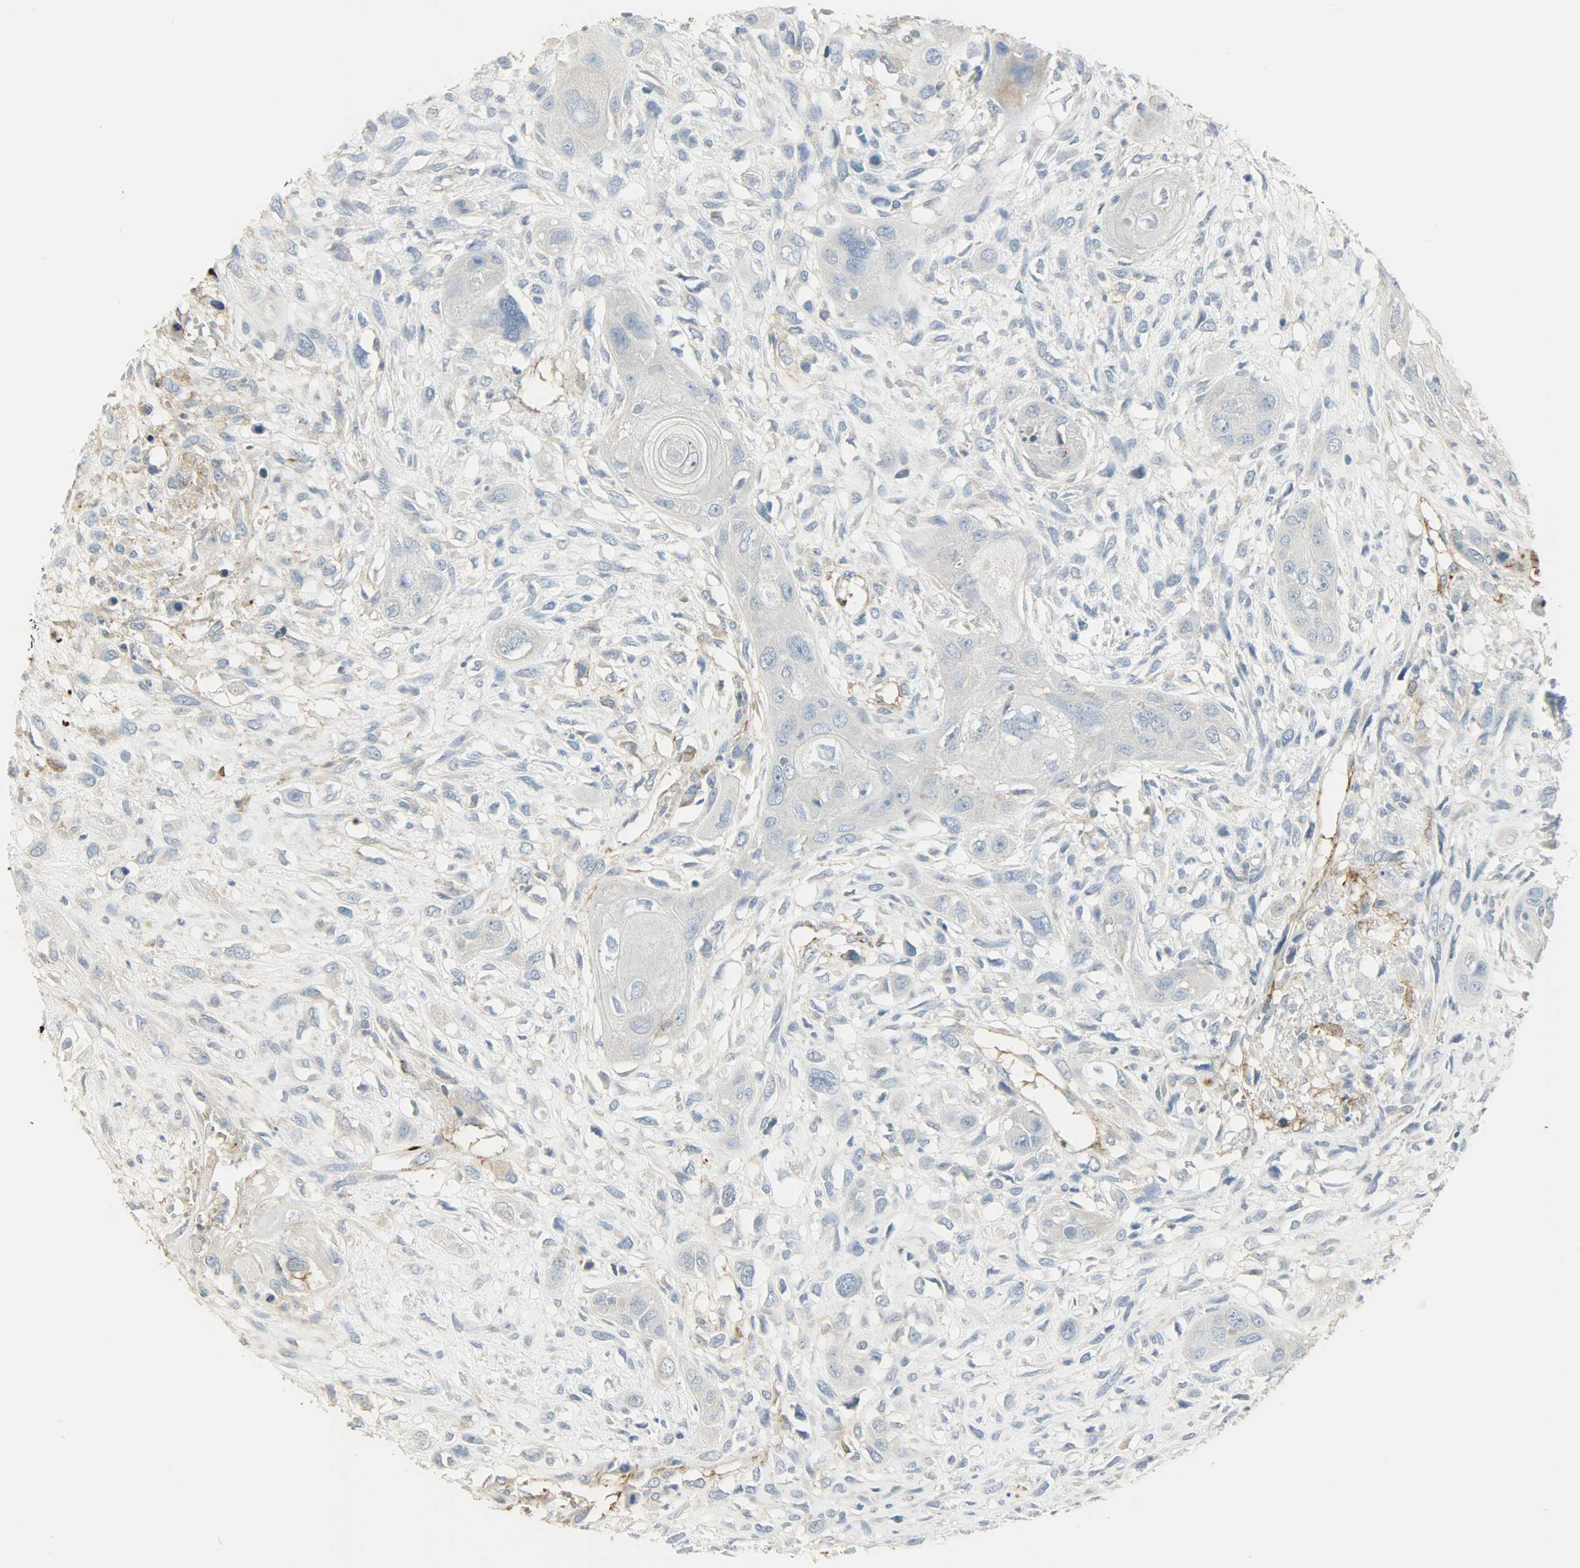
{"staining": {"intensity": "negative", "quantity": "none", "location": "none"}, "tissue": "head and neck cancer", "cell_type": "Tumor cells", "image_type": "cancer", "snomed": [{"axis": "morphology", "description": "Necrosis, NOS"}, {"axis": "morphology", "description": "Neoplasm, malignant, NOS"}, {"axis": "topography", "description": "Salivary gland"}, {"axis": "topography", "description": "Head-Neck"}], "caption": "Tumor cells show no significant protein positivity in head and neck neoplasm (malignant).", "gene": "ENPEP", "patient": {"sex": "male", "age": 43}}